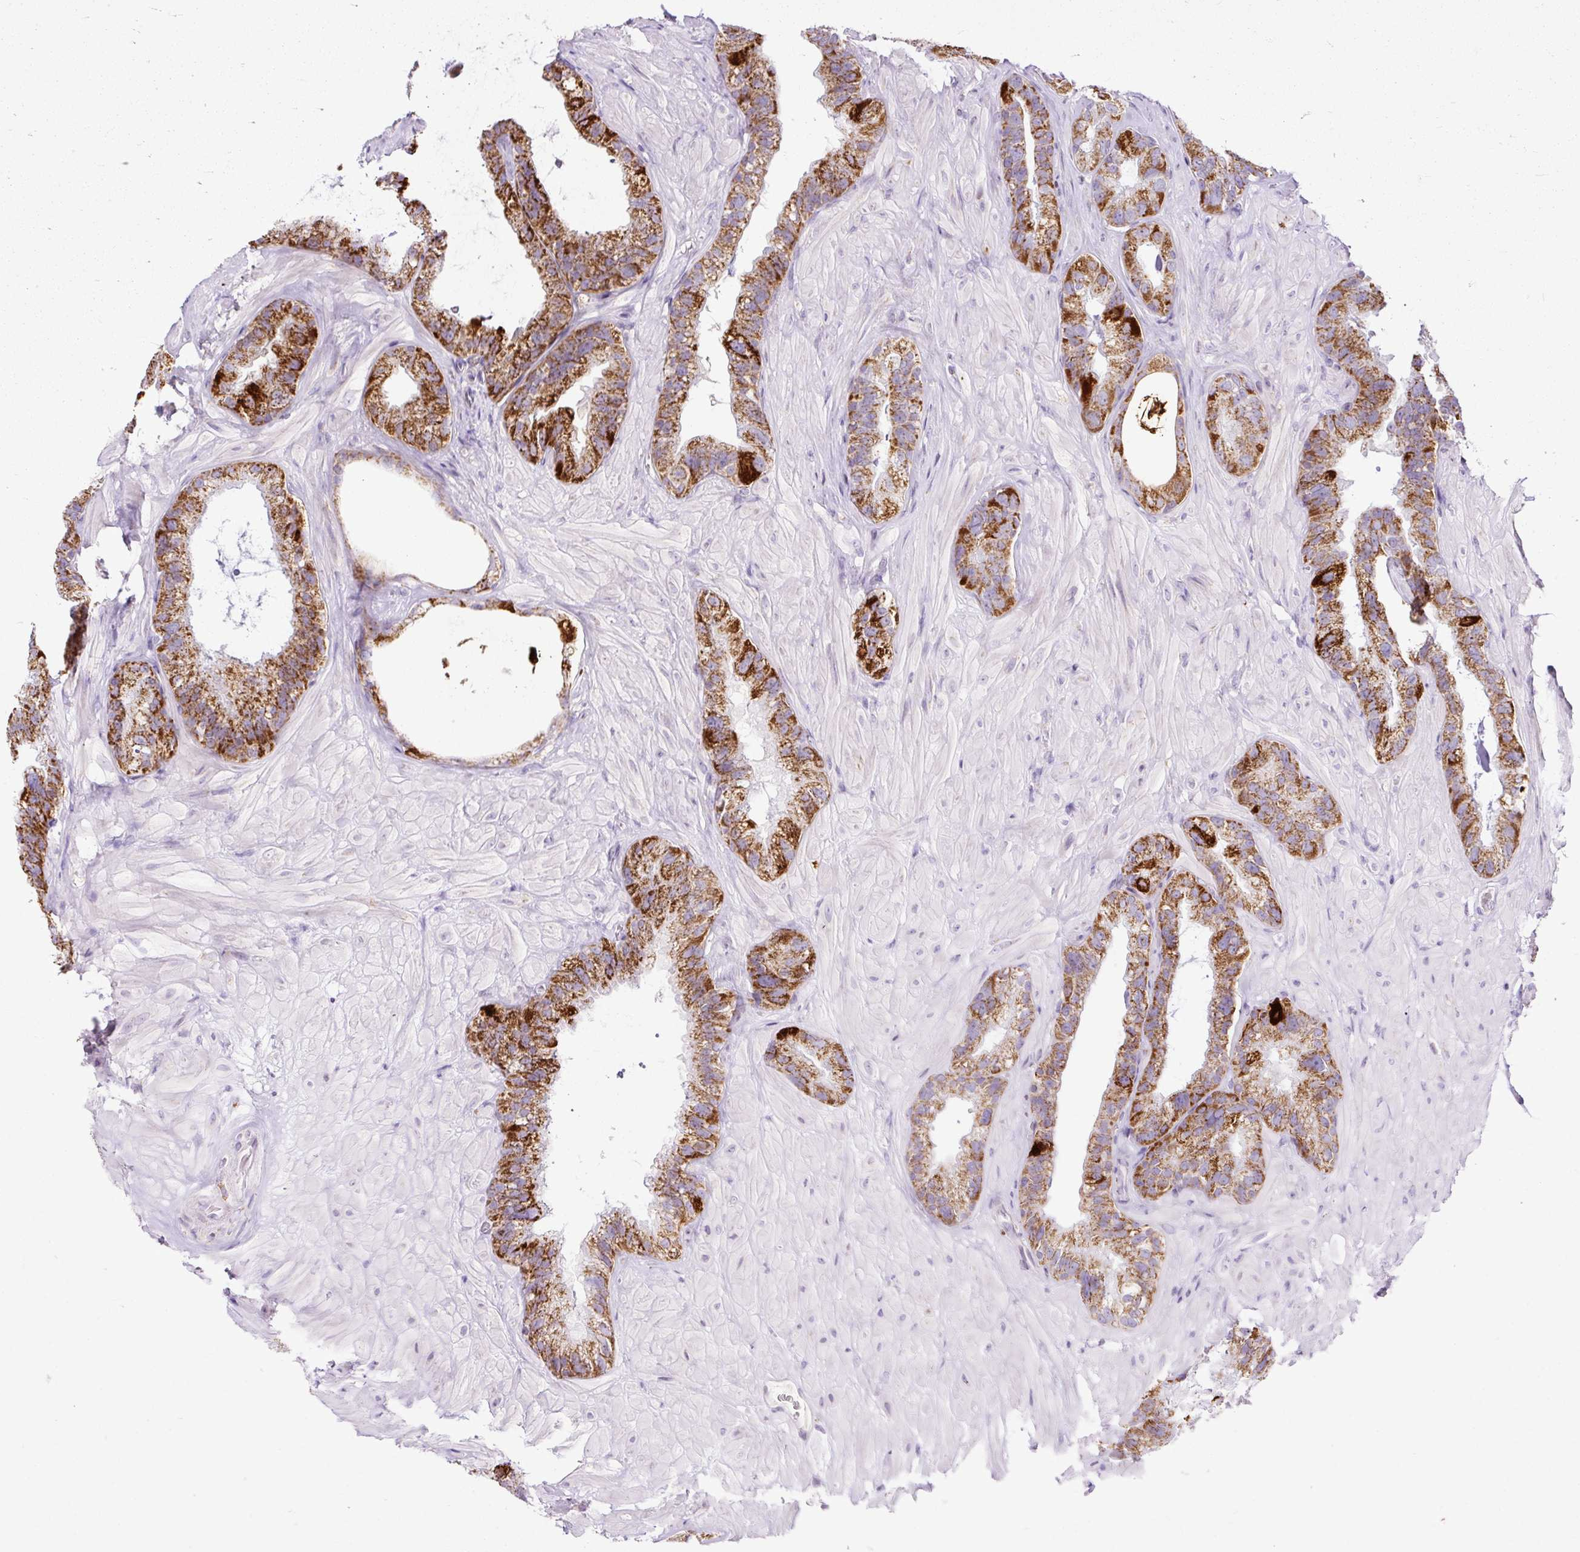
{"staining": {"intensity": "strong", "quantity": ">75%", "location": "cytoplasmic/membranous"}, "tissue": "seminal vesicle", "cell_type": "Glandular cells", "image_type": "normal", "snomed": [{"axis": "morphology", "description": "Normal tissue, NOS"}, {"axis": "topography", "description": "Seminal veicle"}, {"axis": "topography", "description": "Peripheral nerve tissue"}], "caption": "This photomicrograph shows unremarkable seminal vesicle stained with immunohistochemistry (IHC) to label a protein in brown. The cytoplasmic/membranous of glandular cells show strong positivity for the protein. Nuclei are counter-stained blue.", "gene": "FMC1", "patient": {"sex": "male", "age": 76}}